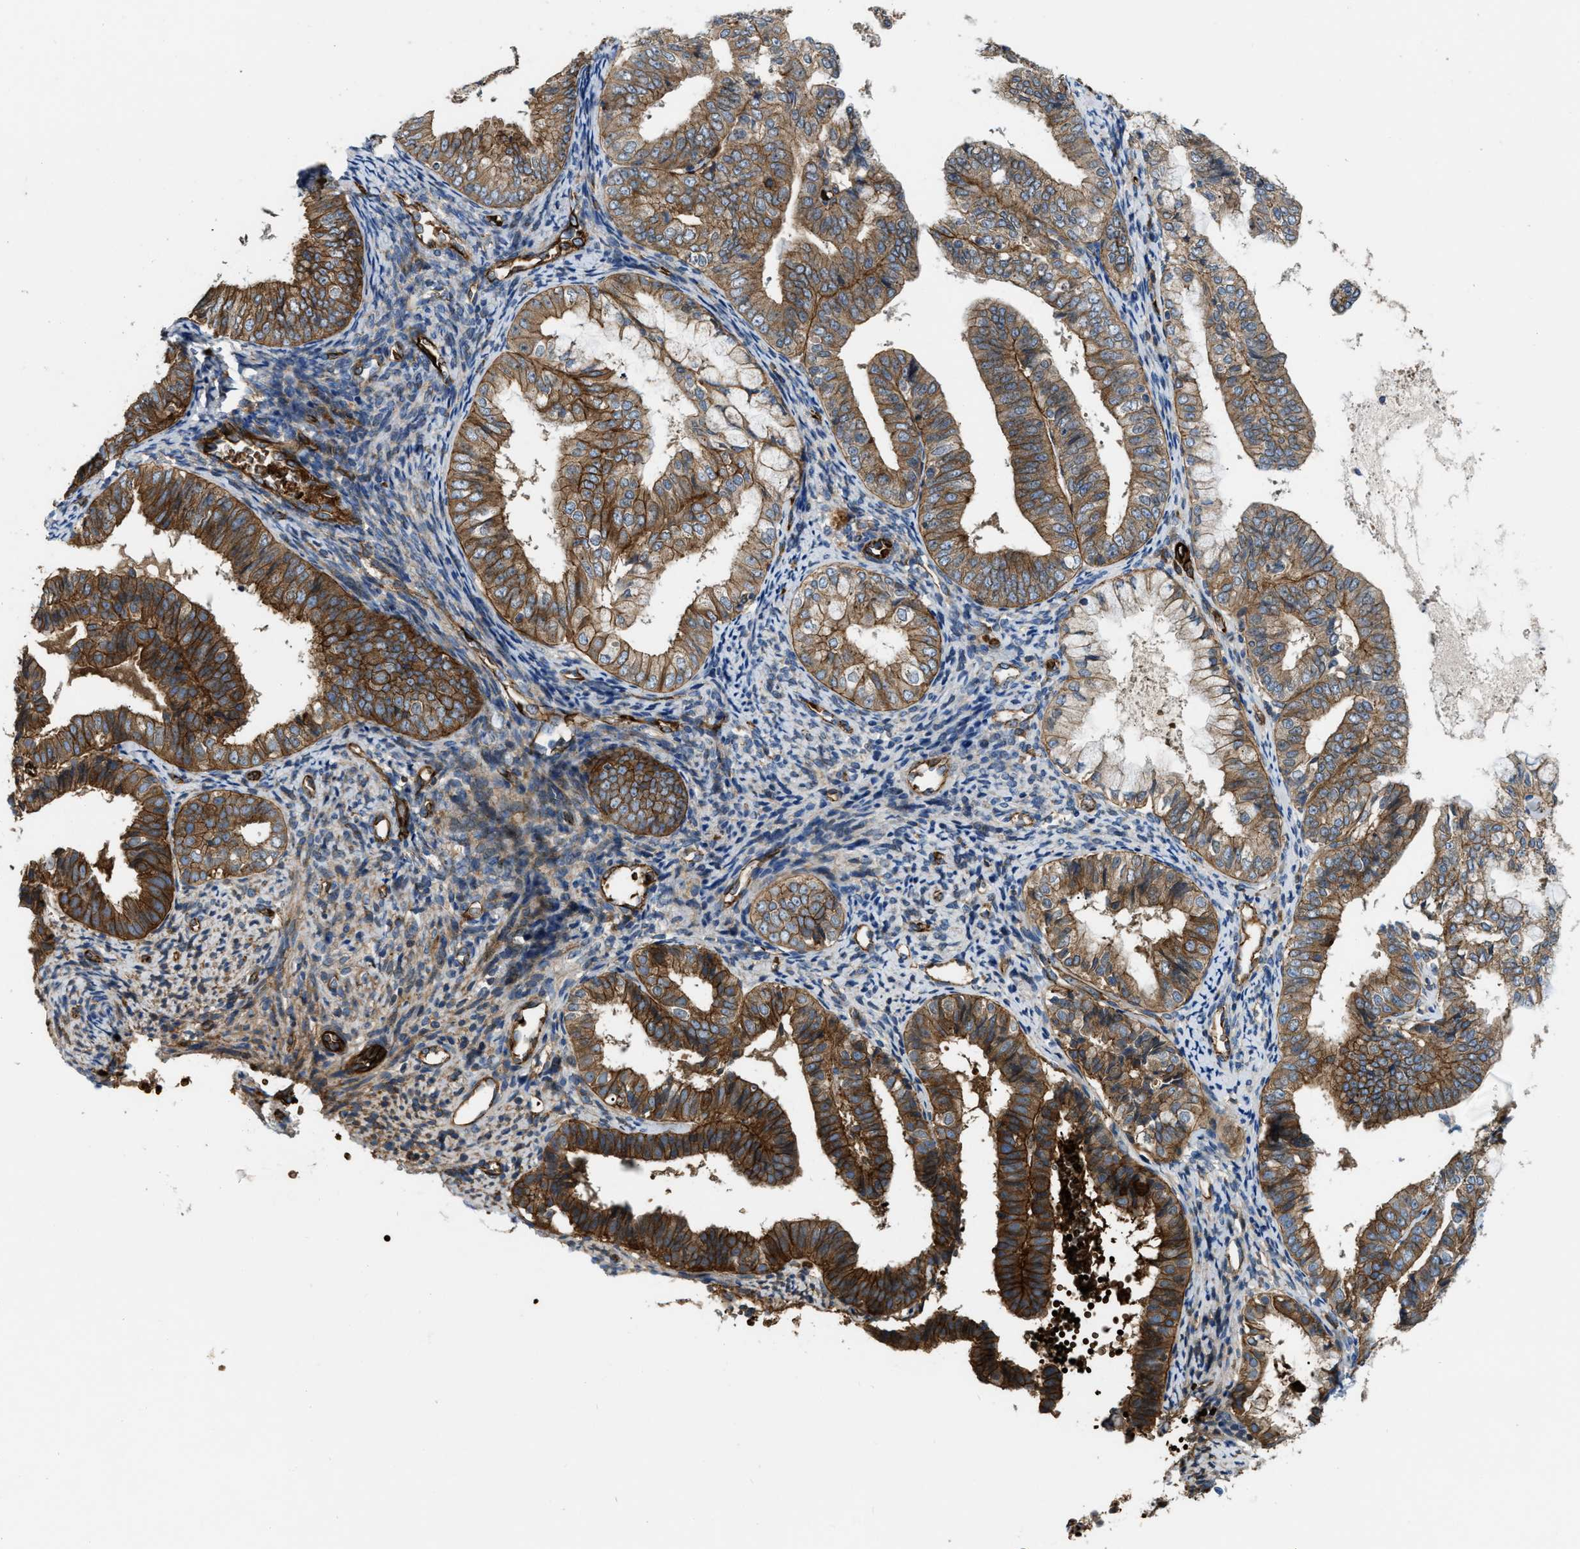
{"staining": {"intensity": "strong", "quantity": ">75%", "location": "cytoplasmic/membranous"}, "tissue": "endometrial cancer", "cell_type": "Tumor cells", "image_type": "cancer", "snomed": [{"axis": "morphology", "description": "Adenocarcinoma, NOS"}, {"axis": "topography", "description": "Endometrium"}], "caption": "Immunohistochemistry (DAB) staining of human endometrial adenocarcinoma reveals strong cytoplasmic/membranous protein staining in approximately >75% of tumor cells. The staining is performed using DAB brown chromogen to label protein expression. The nuclei are counter-stained blue using hematoxylin.", "gene": "ERC1", "patient": {"sex": "female", "age": 63}}